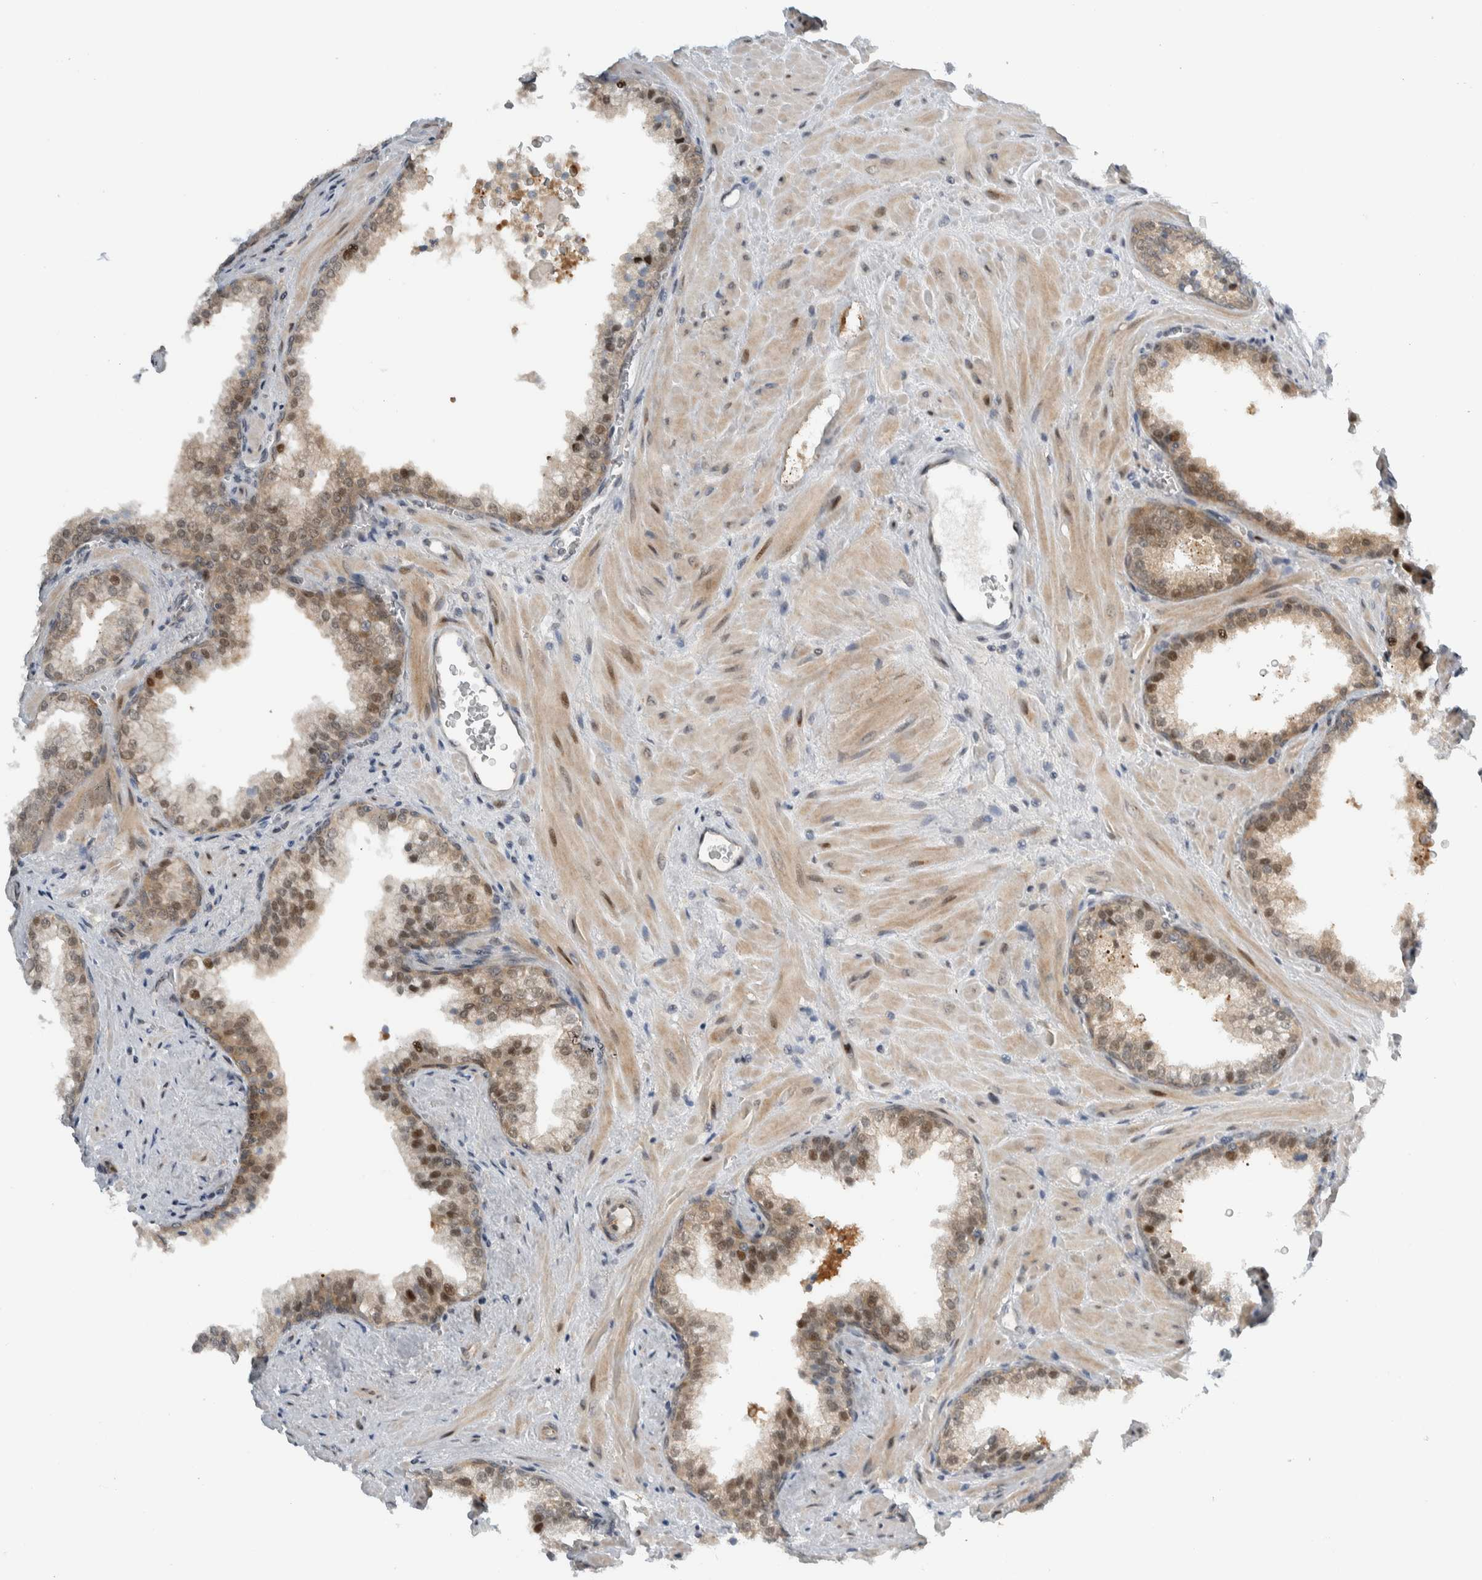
{"staining": {"intensity": "moderate", "quantity": "25%-75%", "location": "cytoplasmic/membranous,nuclear"}, "tissue": "prostate cancer", "cell_type": "Tumor cells", "image_type": "cancer", "snomed": [{"axis": "morphology", "description": "Adenocarcinoma, Low grade"}, {"axis": "topography", "description": "Prostate"}], "caption": "Protein expression analysis of prostate cancer (low-grade adenocarcinoma) exhibits moderate cytoplasmic/membranous and nuclear positivity in approximately 25%-75% of tumor cells. The protein is shown in brown color, while the nuclei are stained blue.", "gene": "NCR3LG1", "patient": {"sex": "male", "age": 71}}